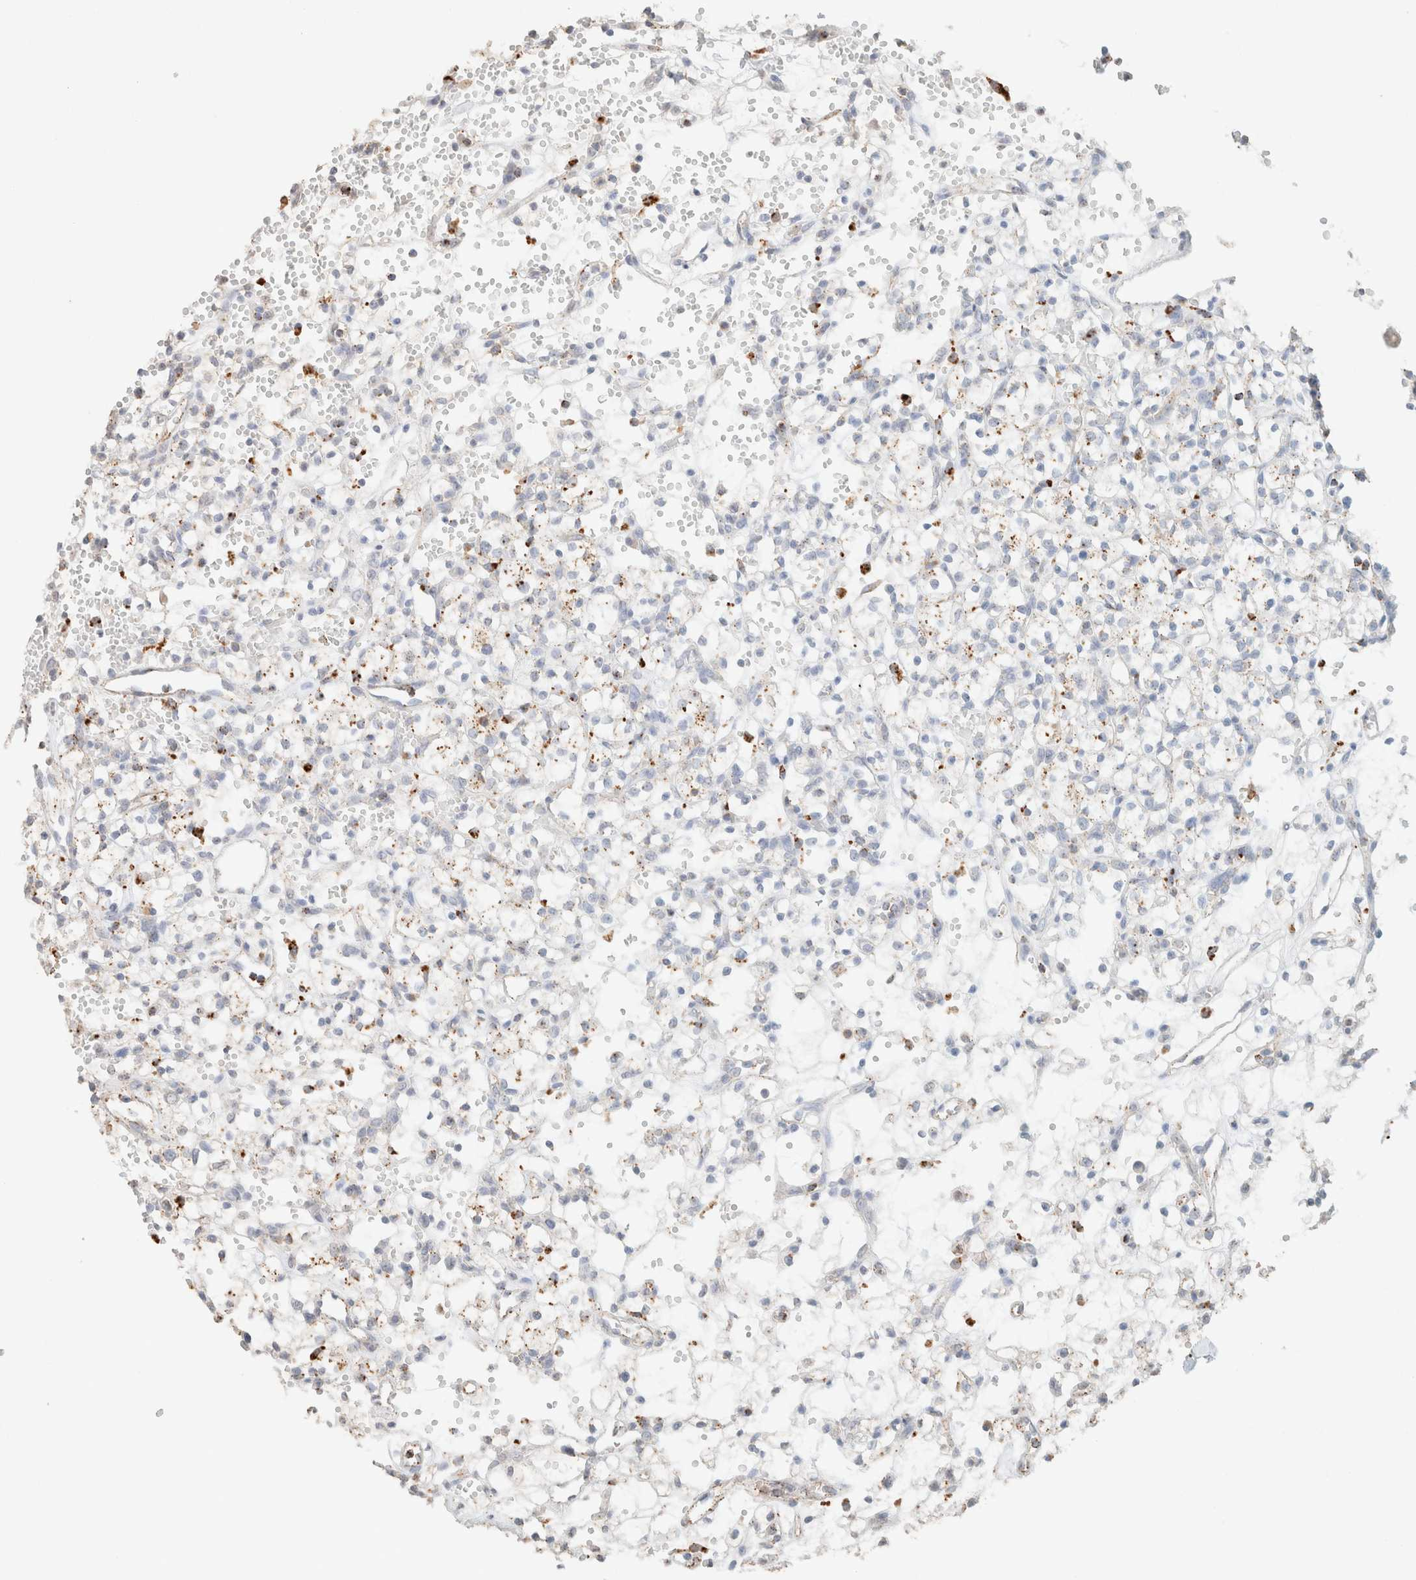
{"staining": {"intensity": "weak", "quantity": "<25%", "location": "cytoplasmic/membranous"}, "tissue": "renal cancer", "cell_type": "Tumor cells", "image_type": "cancer", "snomed": [{"axis": "morphology", "description": "Adenocarcinoma, NOS"}, {"axis": "topography", "description": "Kidney"}], "caption": "Tumor cells are negative for brown protein staining in renal cancer.", "gene": "CTSC", "patient": {"sex": "female", "age": 60}}